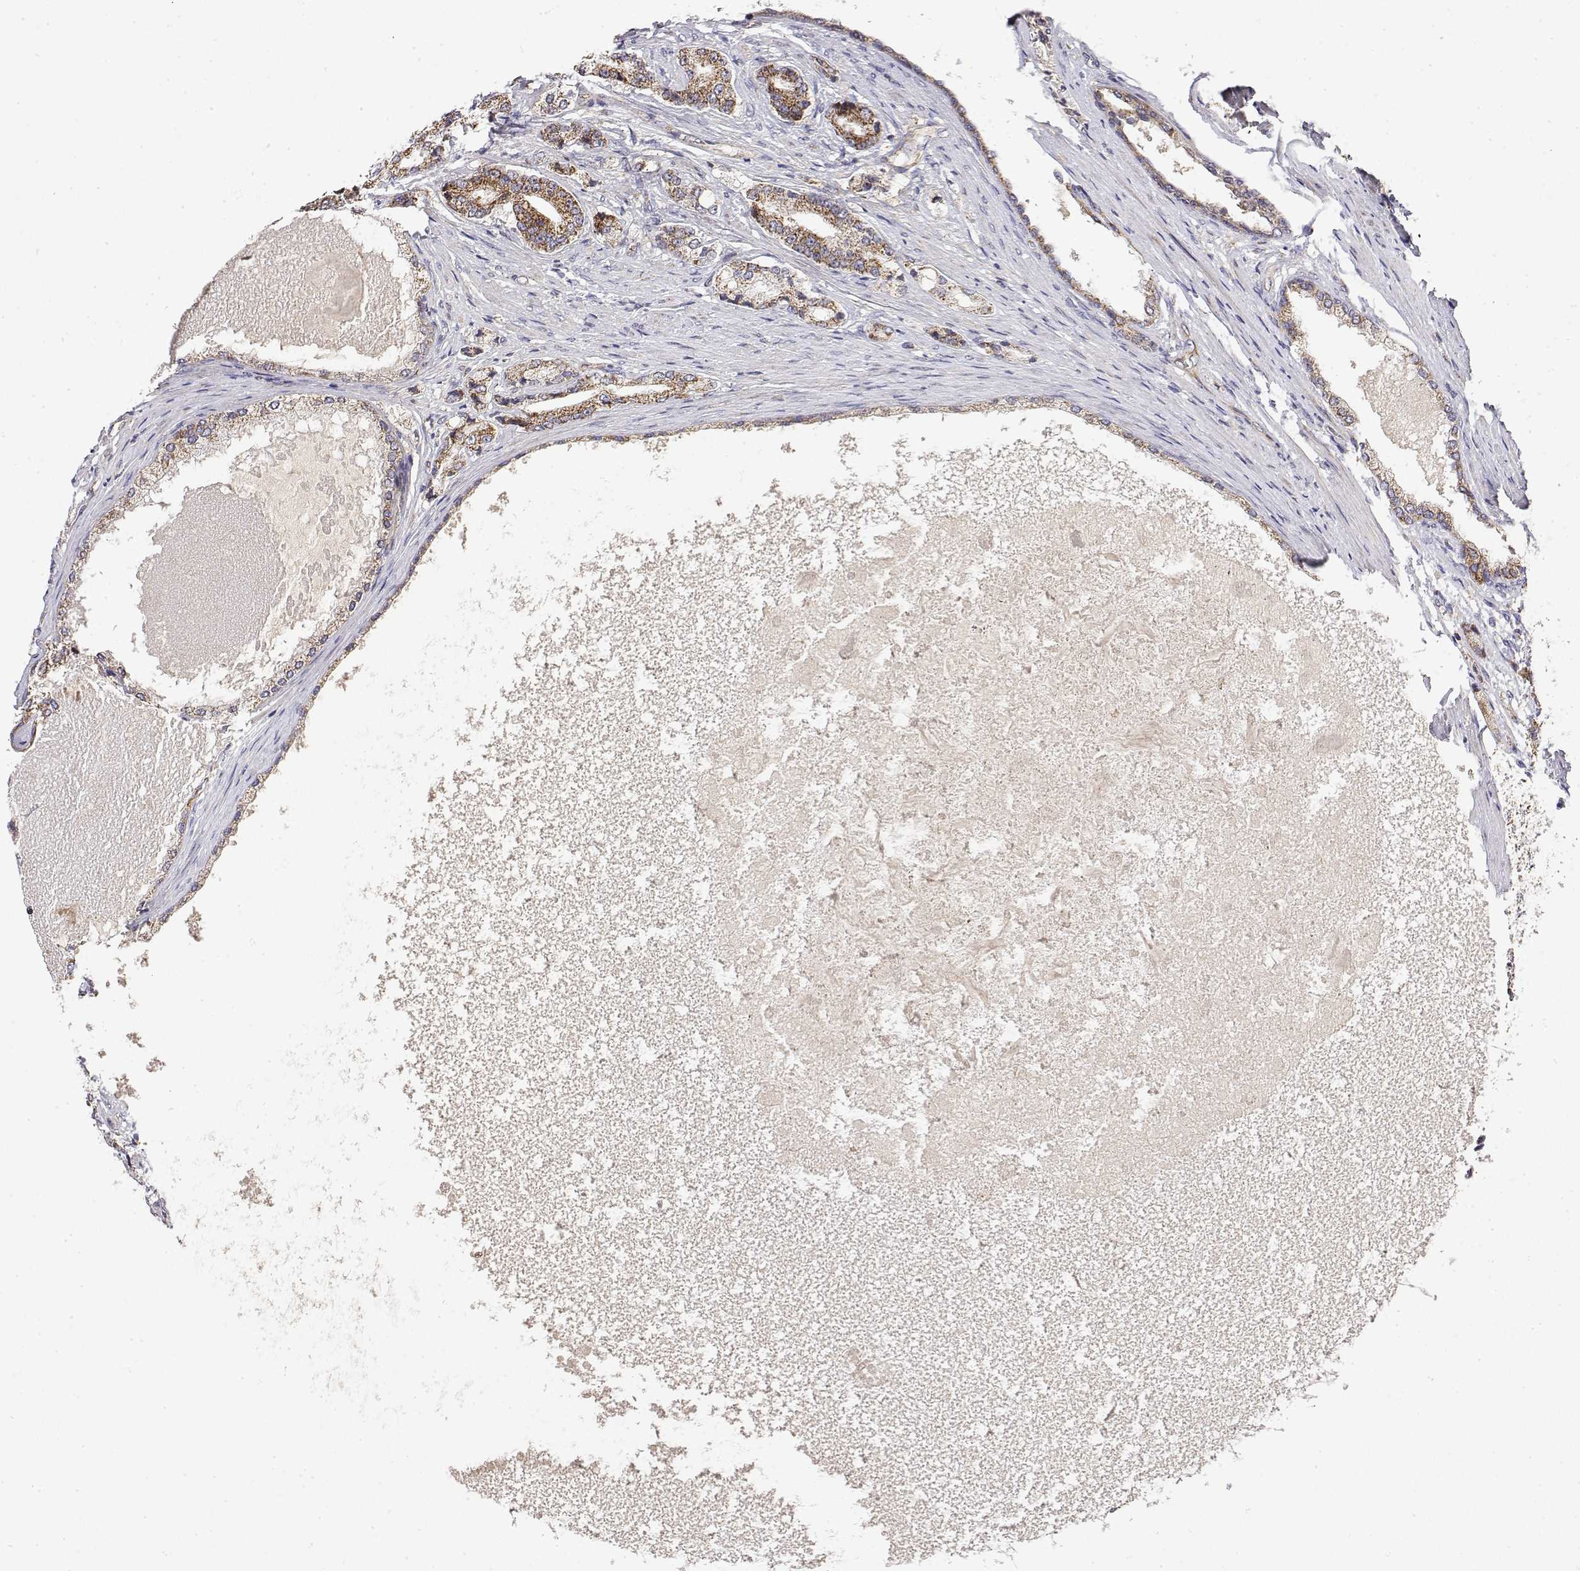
{"staining": {"intensity": "moderate", "quantity": ">75%", "location": "cytoplasmic/membranous"}, "tissue": "prostate cancer", "cell_type": "Tumor cells", "image_type": "cancer", "snomed": [{"axis": "morphology", "description": "Adenocarcinoma, High grade"}, {"axis": "topography", "description": "Prostate and seminal vesicle, NOS"}], "caption": "Protein staining shows moderate cytoplasmic/membranous staining in approximately >75% of tumor cells in prostate cancer. (DAB = brown stain, brightfield microscopy at high magnification).", "gene": "GADD45GIP1", "patient": {"sex": "male", "age": 61}}